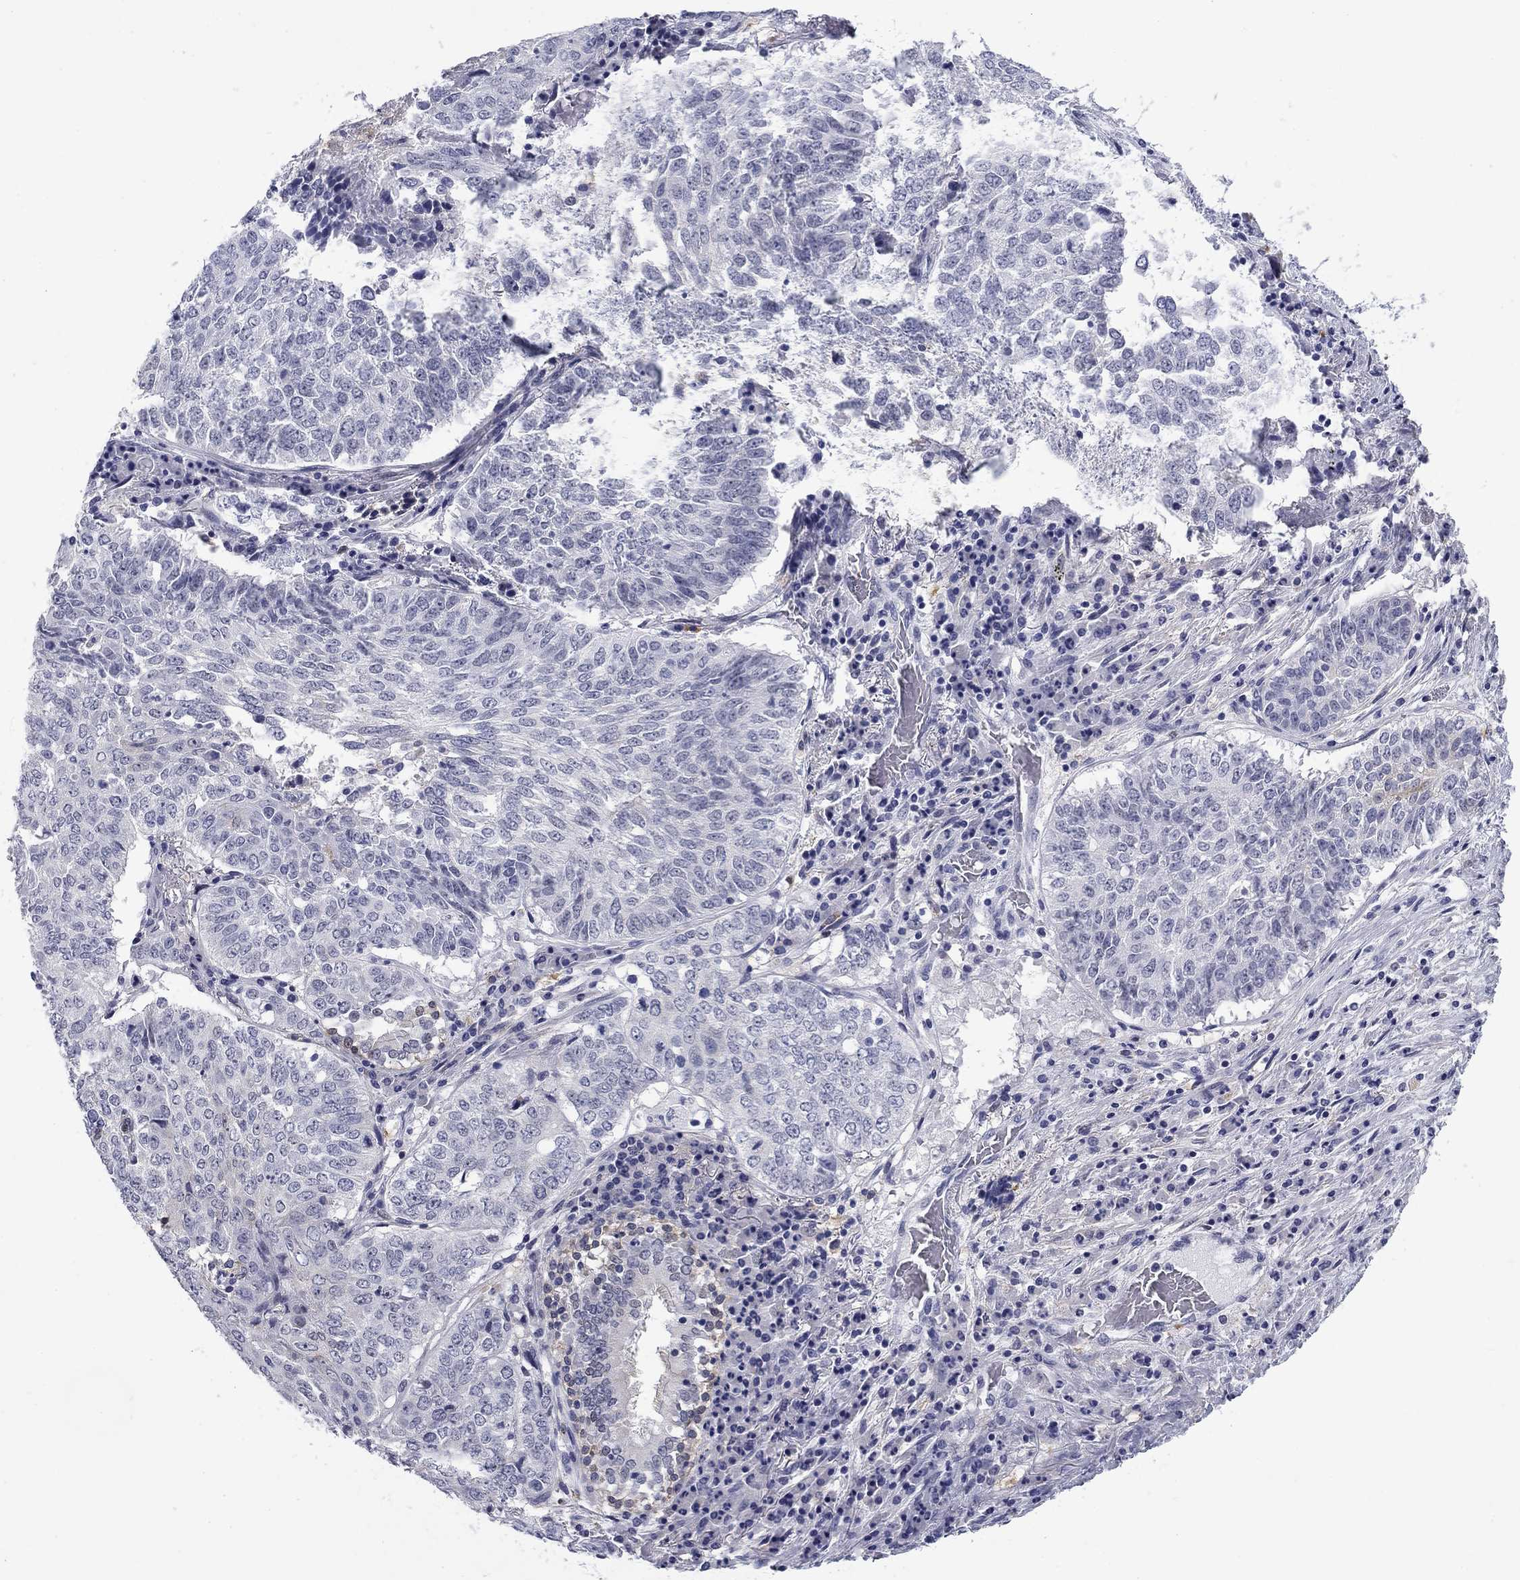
{"staining": {"intensity": "negative", "quantity": "none", "location": "none"}, "tissue": "lung cancer", "cell_type": "Tumor cells", "image_type": "cancer", "snomed": [{"axis": "morphology", "description": "Squamous cell carcinoma, NOS"}, {"axis": "topography", "description": "Lung"}], "caption": "A histopathology image of human squamous cell carcinoma (lung) is negative for staining in tumor cells. Brightfield microscopy of IHC stained with DAB (3,3'-diaminobenzidine) (brown) and hematoxylin (blue), captured at high magnification.", "gene": "BCL2L14", "patient": {"sex": "male", "age": 64}}